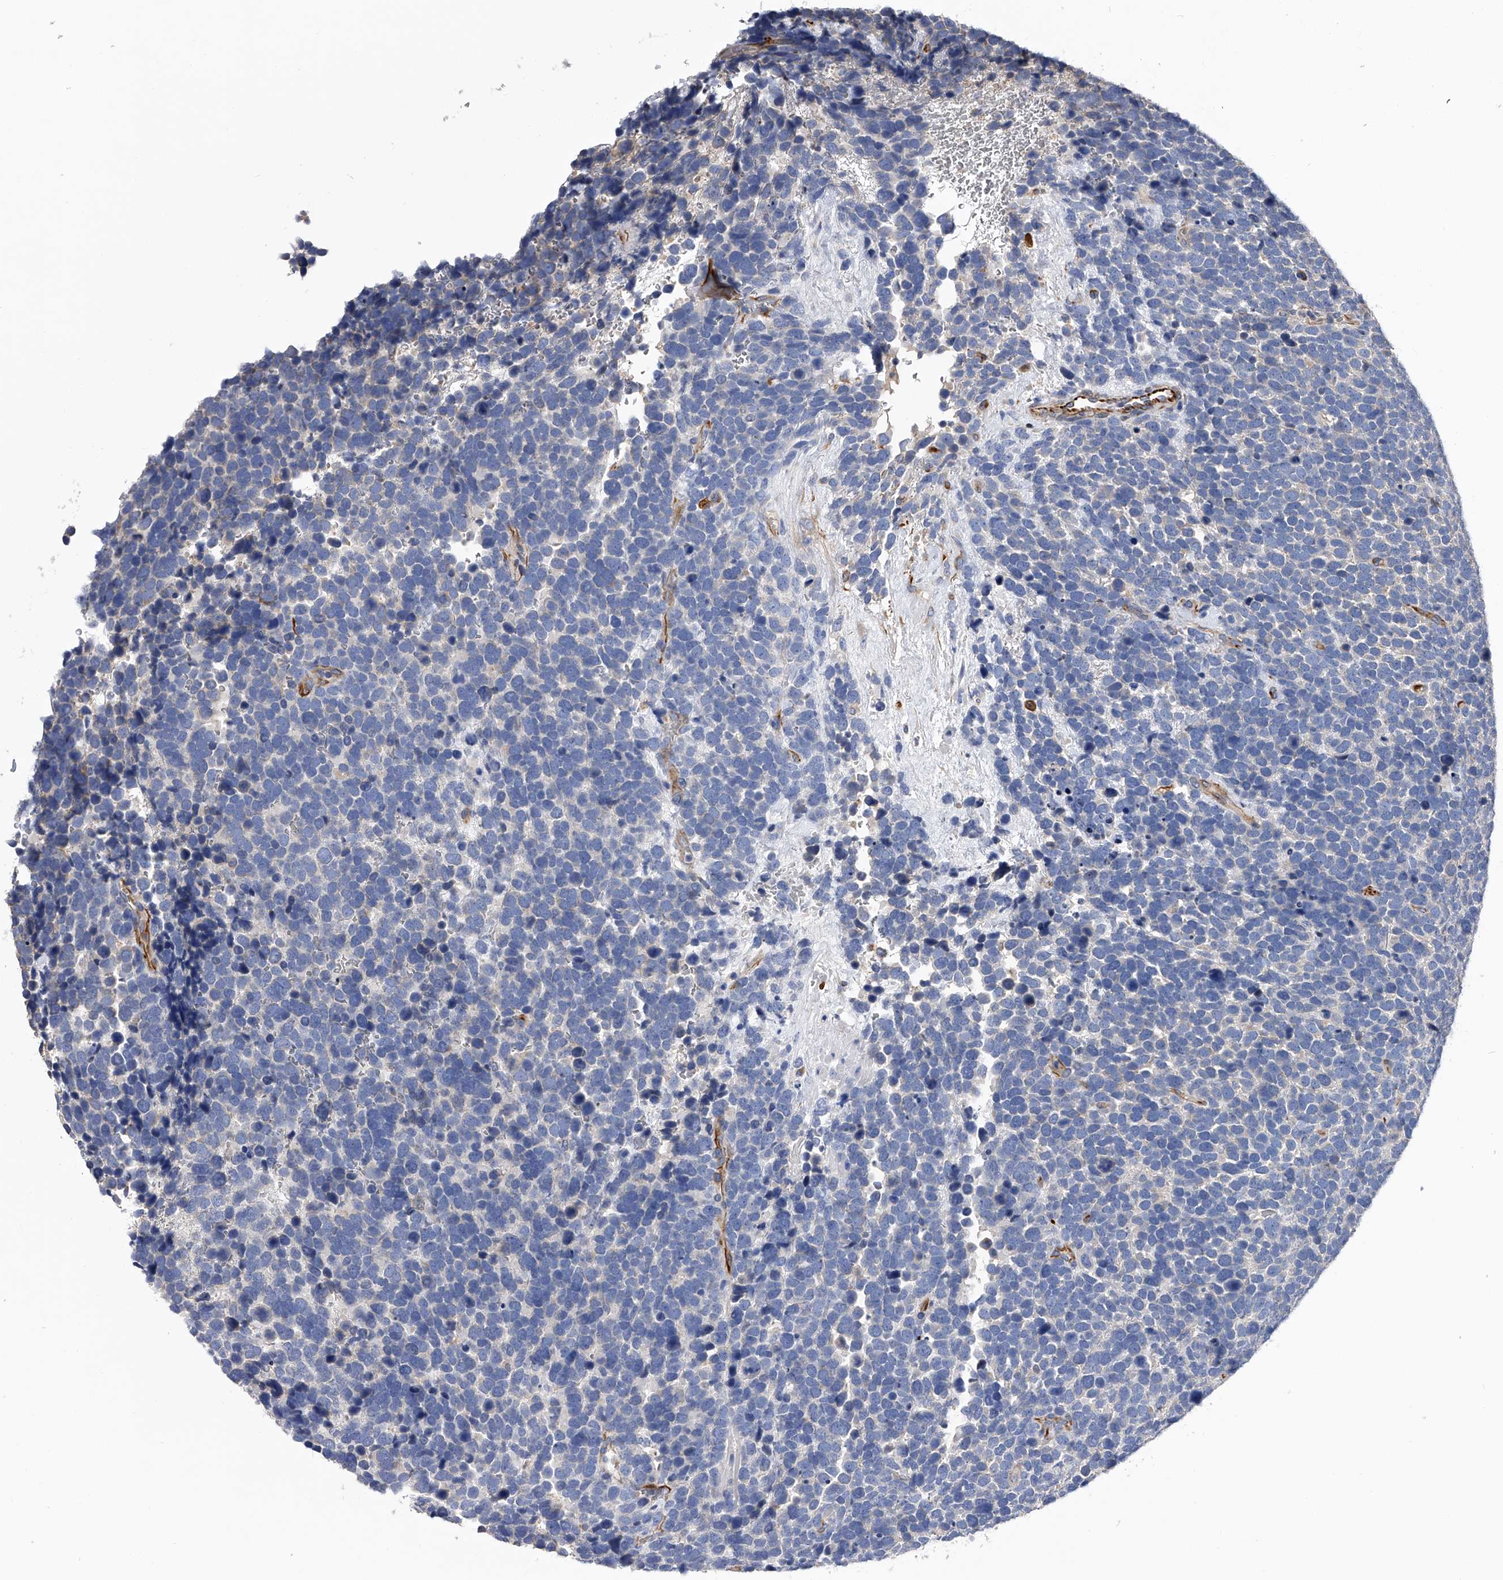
{"staining": {"intensity": "negative", "quantity": "none", "location": "none"}, "tissue": "urothelial cancer", "cell_type": "Tumor cells", "image_type": "cancer", "snomed": [{"axis": "morphology", "description": "Urothelial carcinoma, High grade"}, {"axis": "topography", "description": "Urinary bladder"}], "caption": "An immunohistochemistry (IHC) photomicrograph of urothelial cancer is shown. There is no staining in tumor cells of urothelial cancer. (DAB (3,3'-diaminobenzidine) immunohistochemistry with hematoxylin counter stain).", "gene": "EFCAB7", "patient": {"sex": "female", "age": 82}}